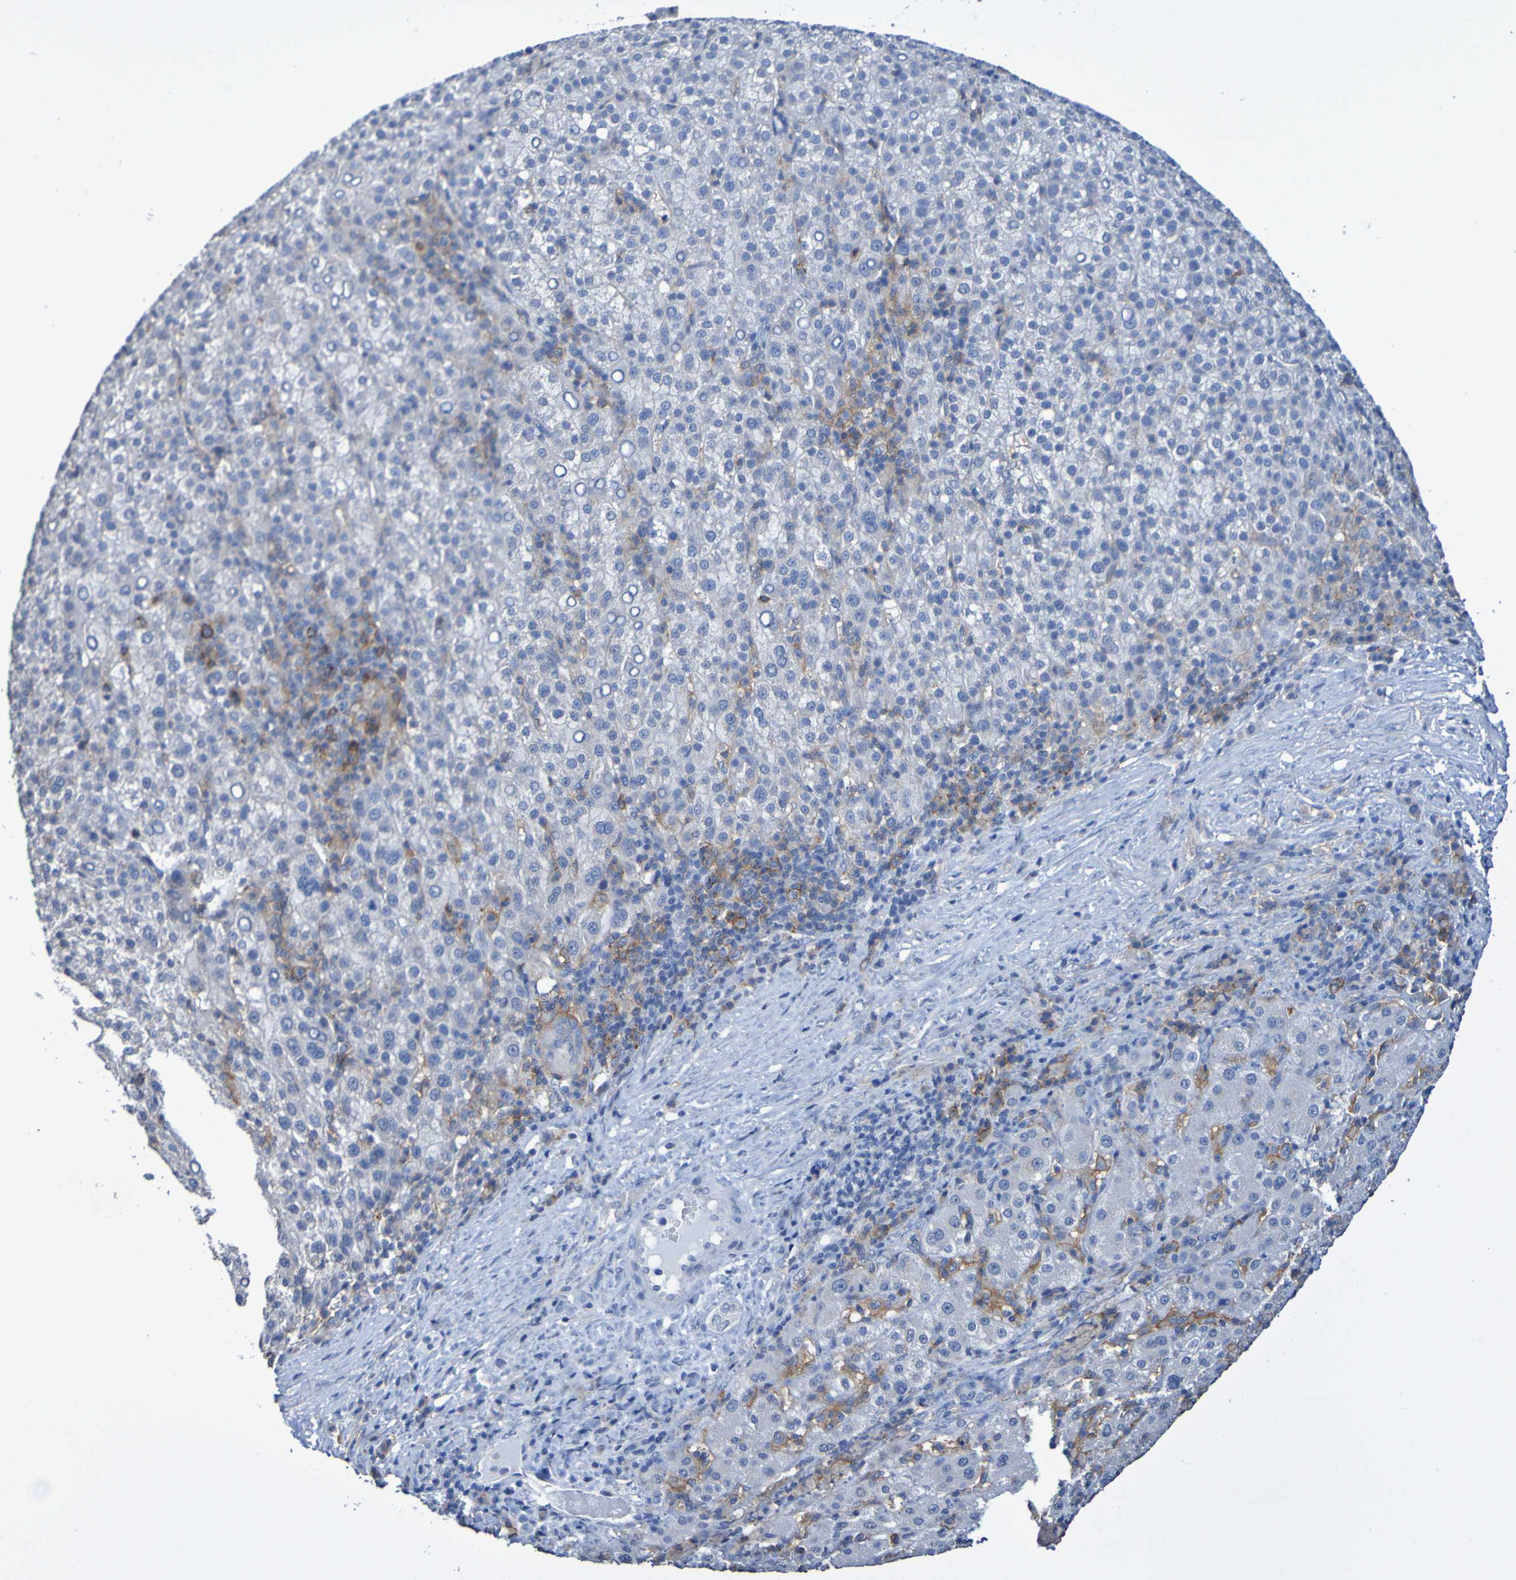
{"staining": {"intensity": "negative", "quantity": "none", "location": "none"}, "tissue": "liver cancer", "cell_type": "Tumor cells", "image_type": "cancer", "snomed": [{"axis": "morphology", "description": "Carcinoma, Hepatocellular, NOS"}, {"axis": "topography", "description": "Liver"}], "caption": "Immunohistochemical staining of liver hepatocellular carcinoma reveals no significant positivity in tumor cells. The staining is performed using DAB (3,3'-diaminobenzidine) brown chromogen with nuclei counter-stained in using hematoxylin.", "gene": "SLC3A2", "patient": {"sex": "female", "age": 58}}